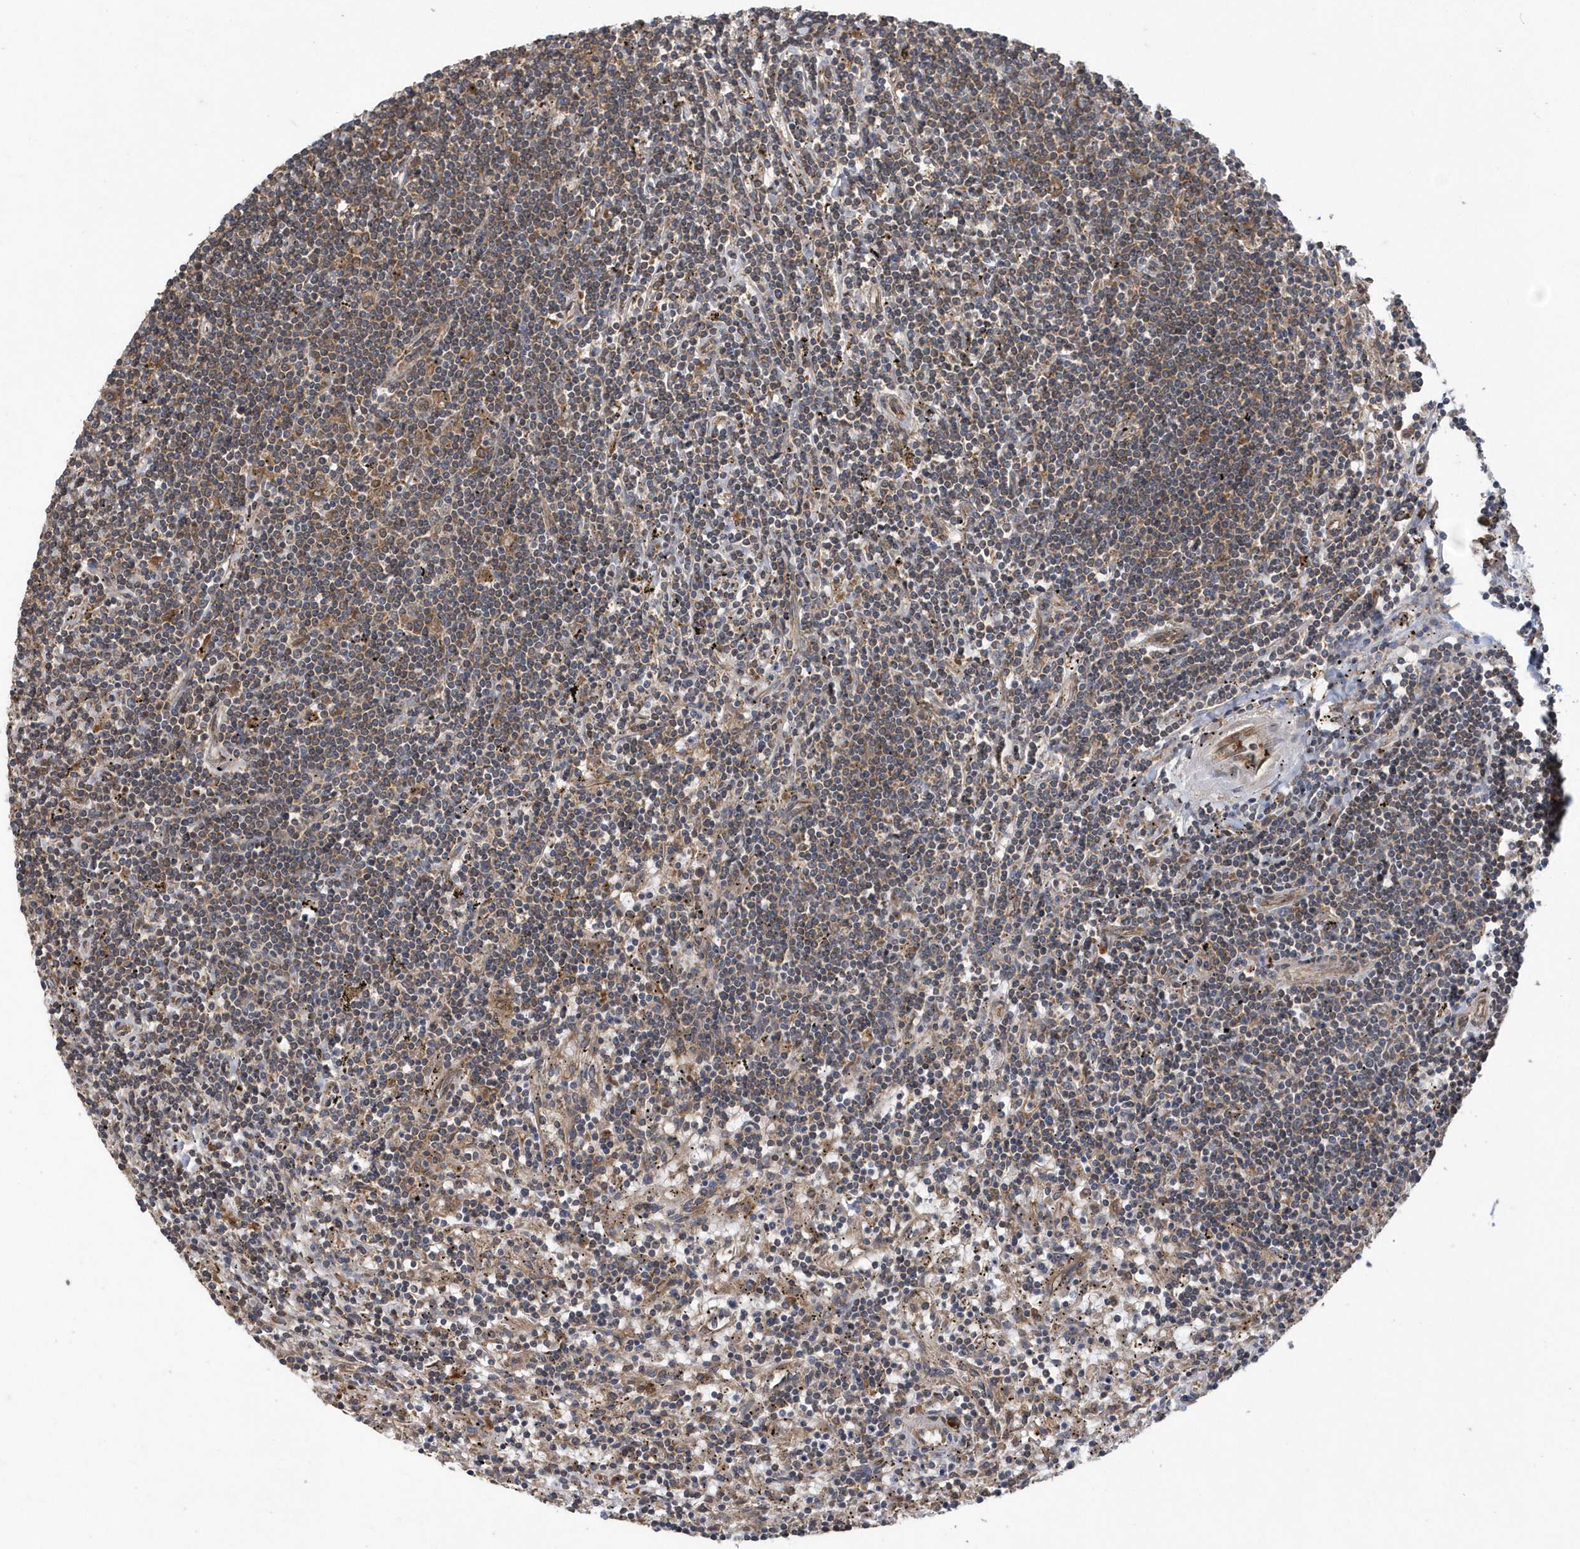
{"staining": {"intensity": "weak", "quantity": ">75%", "location": "cytoplasmic/membranous"}, "tissue": "lymphoma", "cell_type": "Tumor cells", "image_type": "cancer", "snomed": [{"axis": "morphology", "description": "Malignant lymphoma, non-Hodgkin's type, Low grade"}, {"axis": "topography", "description": "Spleen"}], "caption": "Lymphoma stained for a protein exhibits weak cytoplasmic/membranous positivity in tumor cells.", "gene": "WASHC5", "patient": {"sex": "male", "age": 76}}